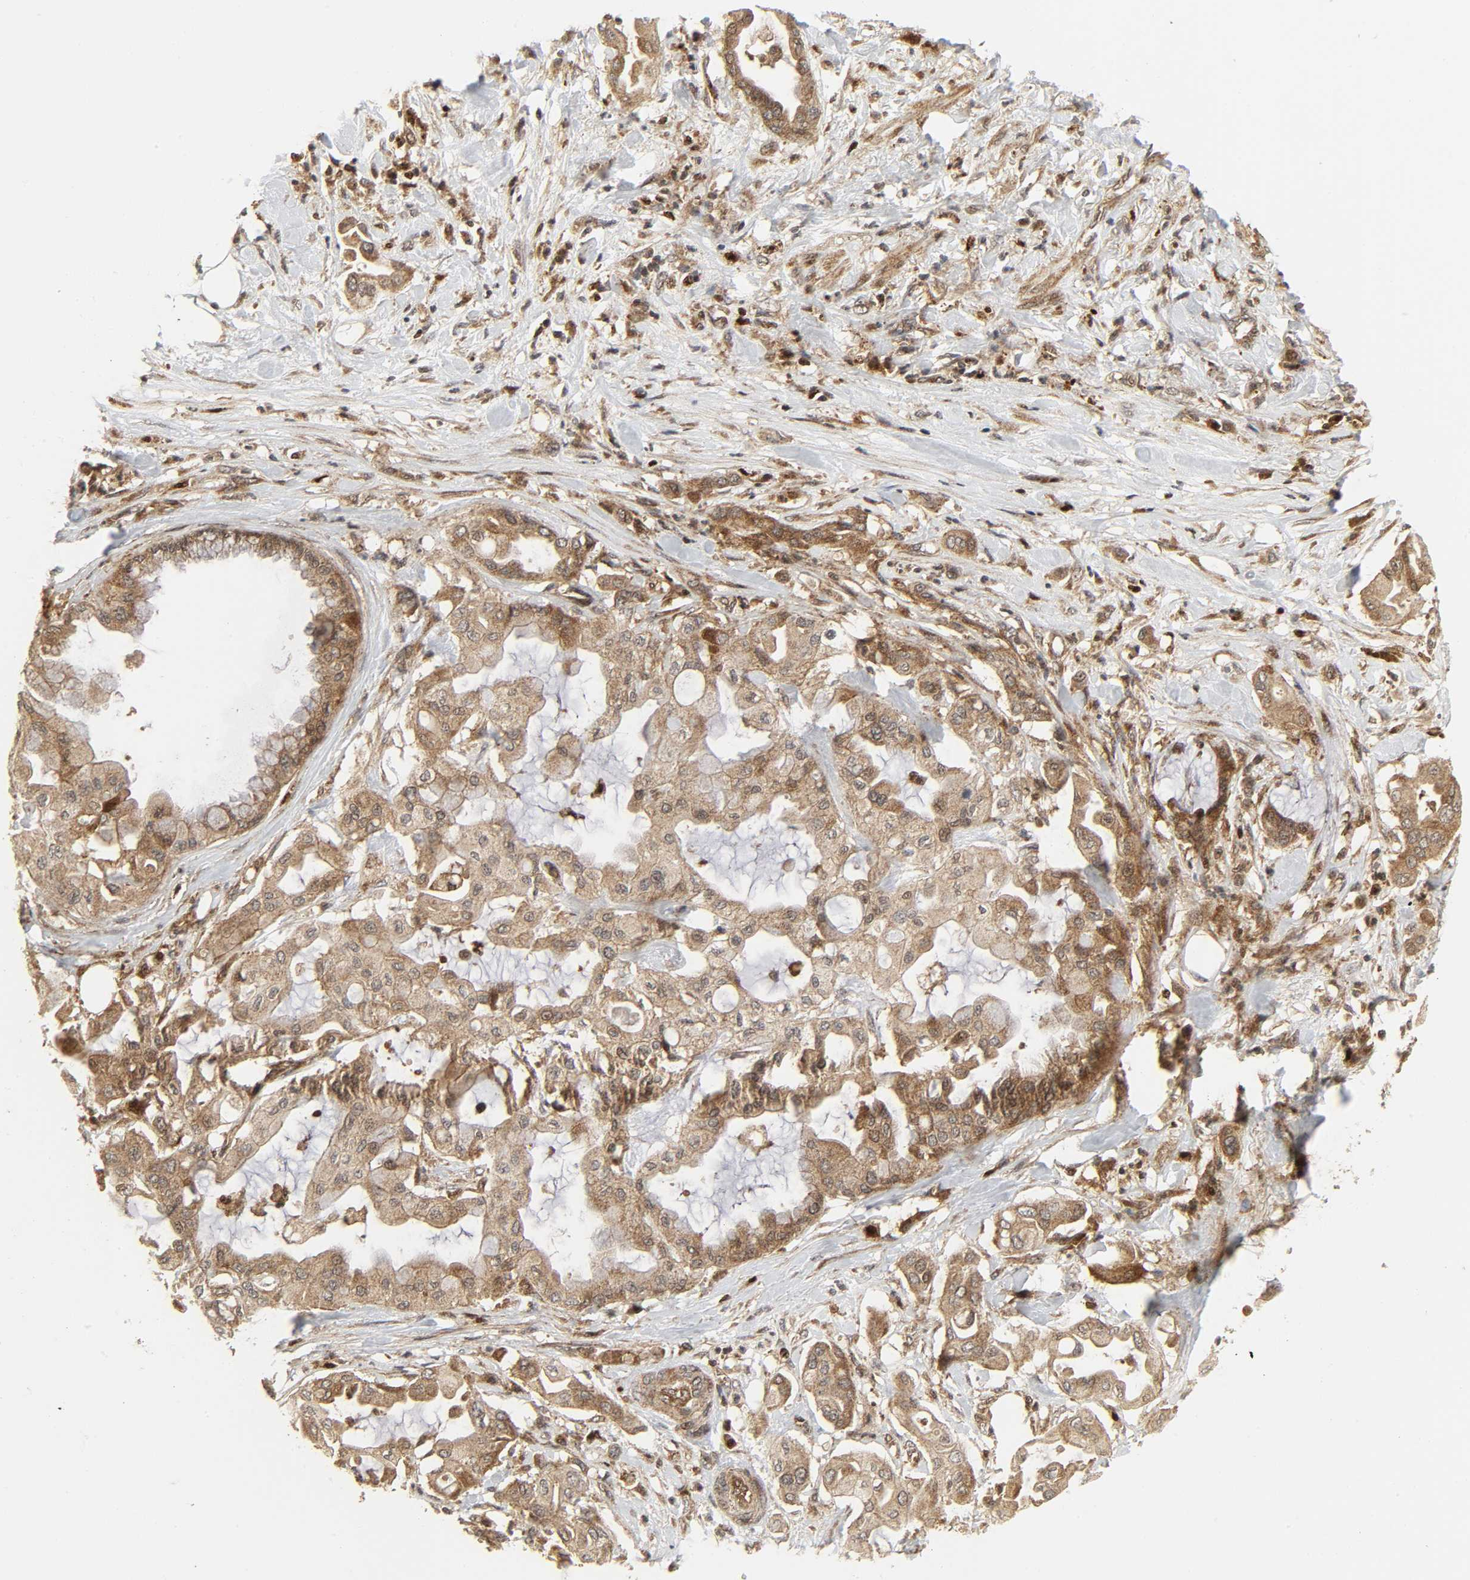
{"staining": {"intensity": "moderate", "quantity": ">75%", "location": "cytoplasmic/membranous"}, "tissue": "pancreatic cancer", "cell_type": "Tumor cells", "image_type": "cancer", "snomed": [{"axis": "morphology", "description": "Adenocarcinoma, NOS"}, {"axis": "morphology", "description": "Adenocarcinoma, metastatic, NOS"}, {"axis": "topography", "description": "Lymph node"}, {"axis": "topography", "description": "Pancreas"}, {"axis": "topography", "description": "Duodenum"}], "caption": "Immunohistochemical staining of human pancreatic cancer (metastatic adenocarcinoma) displays medium levels of moderate cytoplasmic/membranous protein staining in approximately >75% of tumor cells.", "gene": "CHUK", "patient": {"sex": "female", "age": 64}}